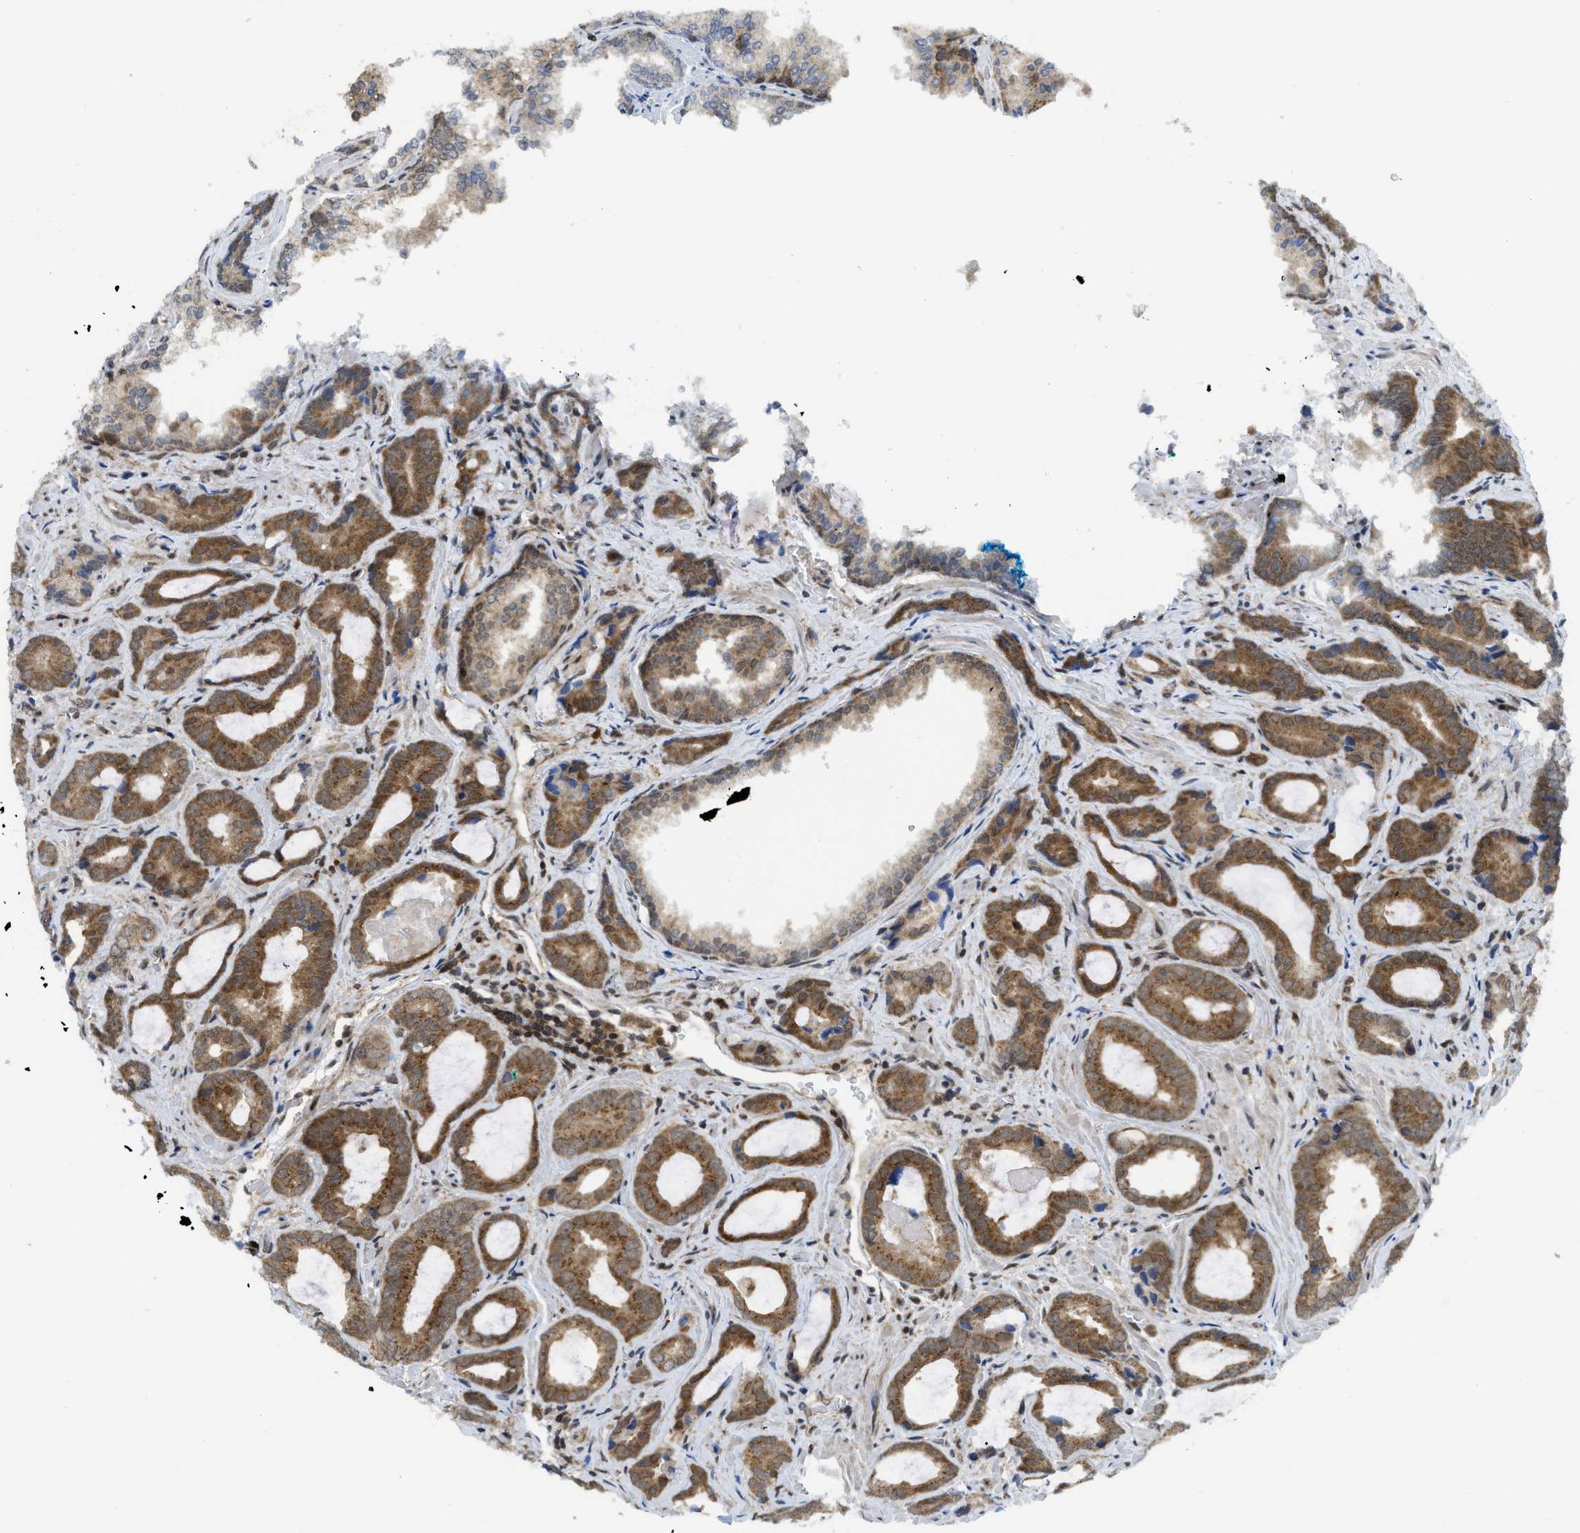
{"staining": {"intensity": "moderate", "quantity": ">75%", "location": "cytoplasmic/membranous"}, "tissue": "prostate cancer", "cell_type": "Tumor cells", "image_type": "cancer", "snomed": [{"axis": "morphology", "description": "Adenocarcinoma, Low grade"}, {"axis": "topography", "description": "Prostate"}], "caption": "Prostate cancer (low-grade adenocarcinoma) tissue demonstrates moderate cytoplasmic/membranous positivity in approximately >75% of tumor cells", "gene": "TACC1", "patient": {"sex": "male", "age": 60}}